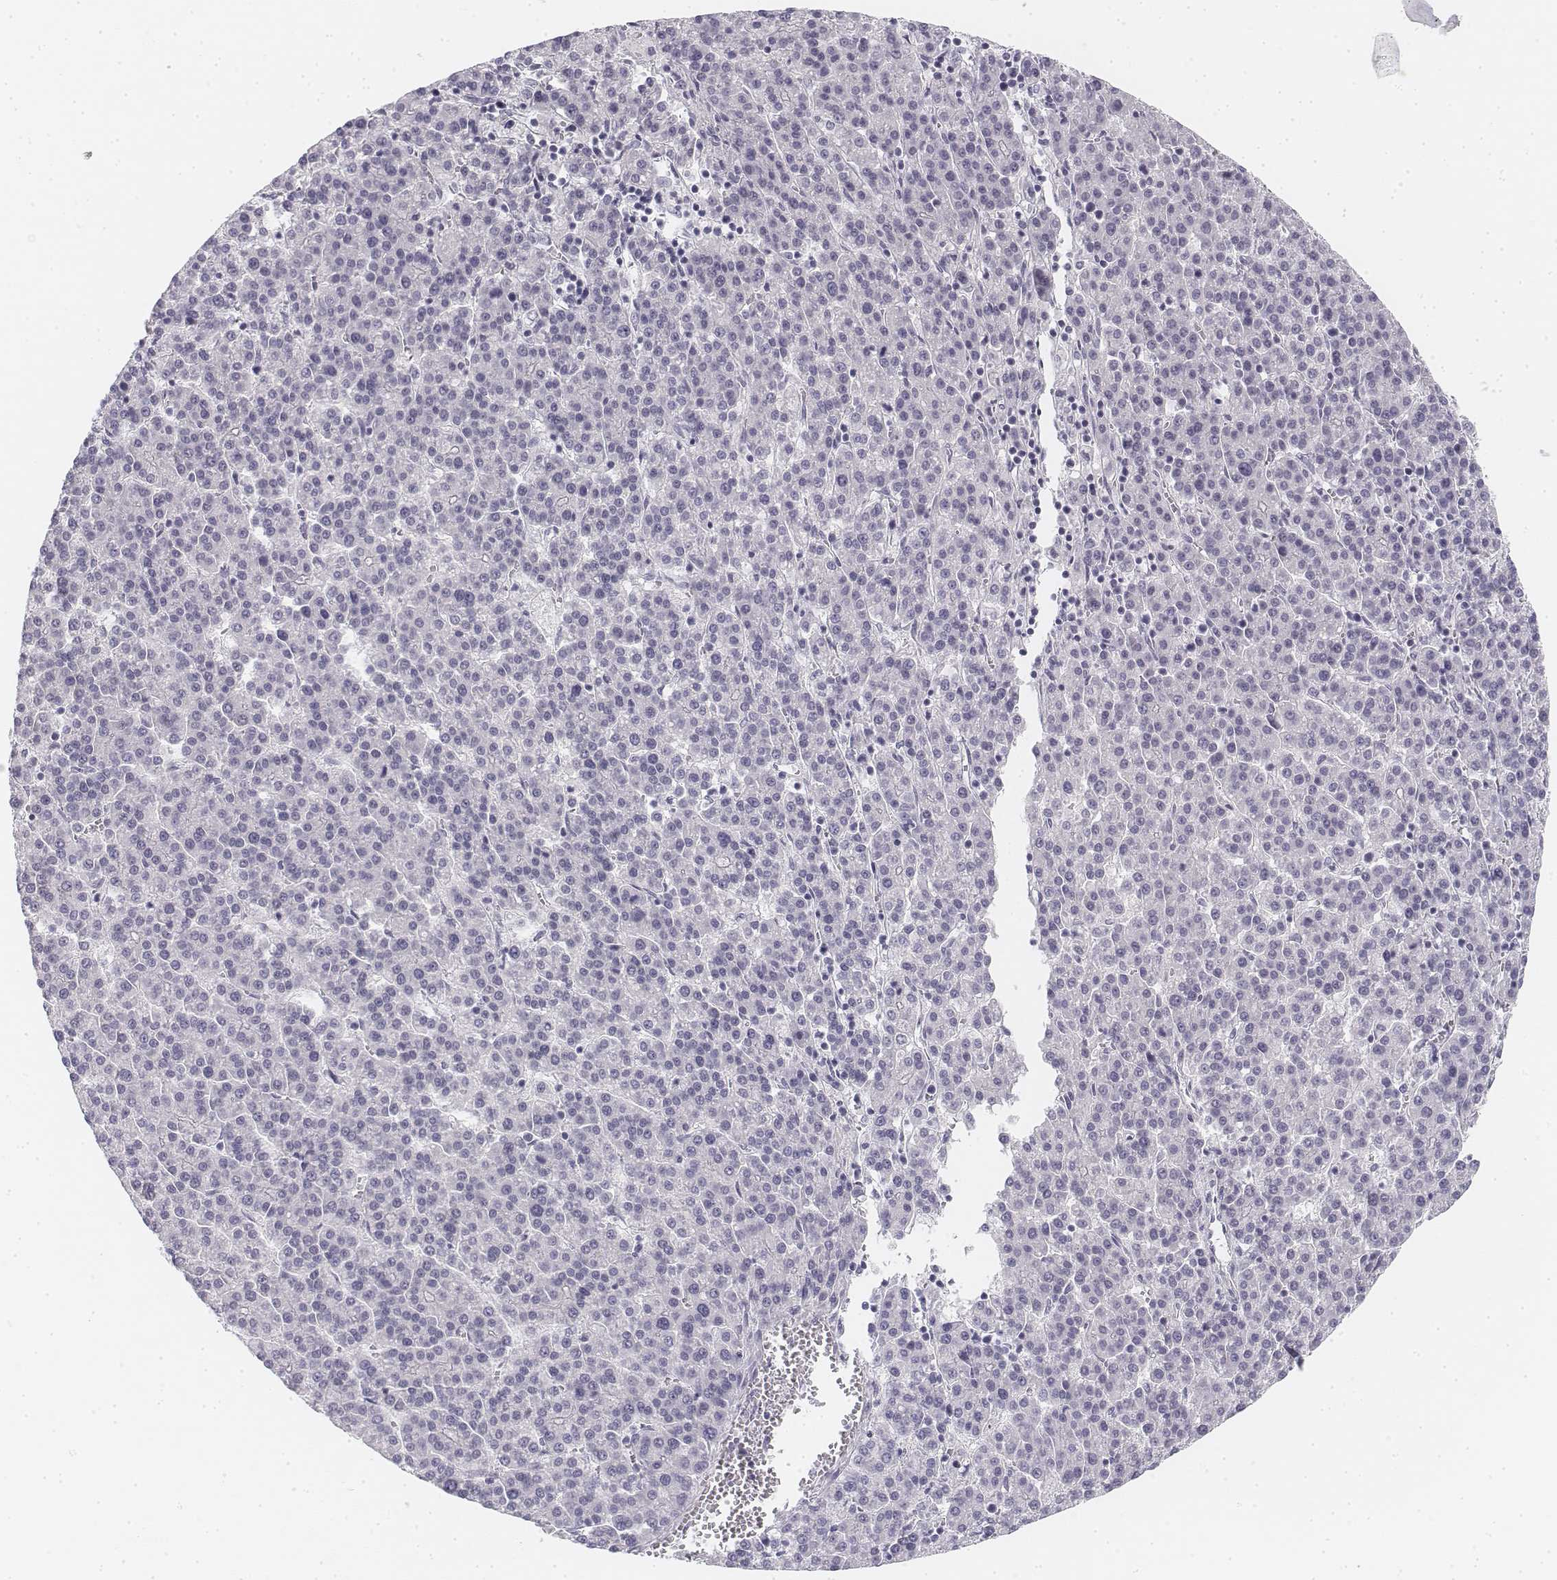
{"staining": {"intensity": "negative", "quantity": "none", "location": "none"}, "tissue": "liver cancer", "cell_type": "Tumor cells", "image_type": "cancer", "snomed": [{"axis": "morphology", "description": "Carcinoma, Hepatocellular, NOS"}, {"axis": "topography", "description": "Liver"}], "caption": "DAB (3,3'-diaminobenzidine) immunohistochemical staining of liver cancer (hepatocellular carcinoma) reveals no significant positivity in tumor cells.", "gene": "KRT25", "patient": {"sex": "female", "age": 58}}